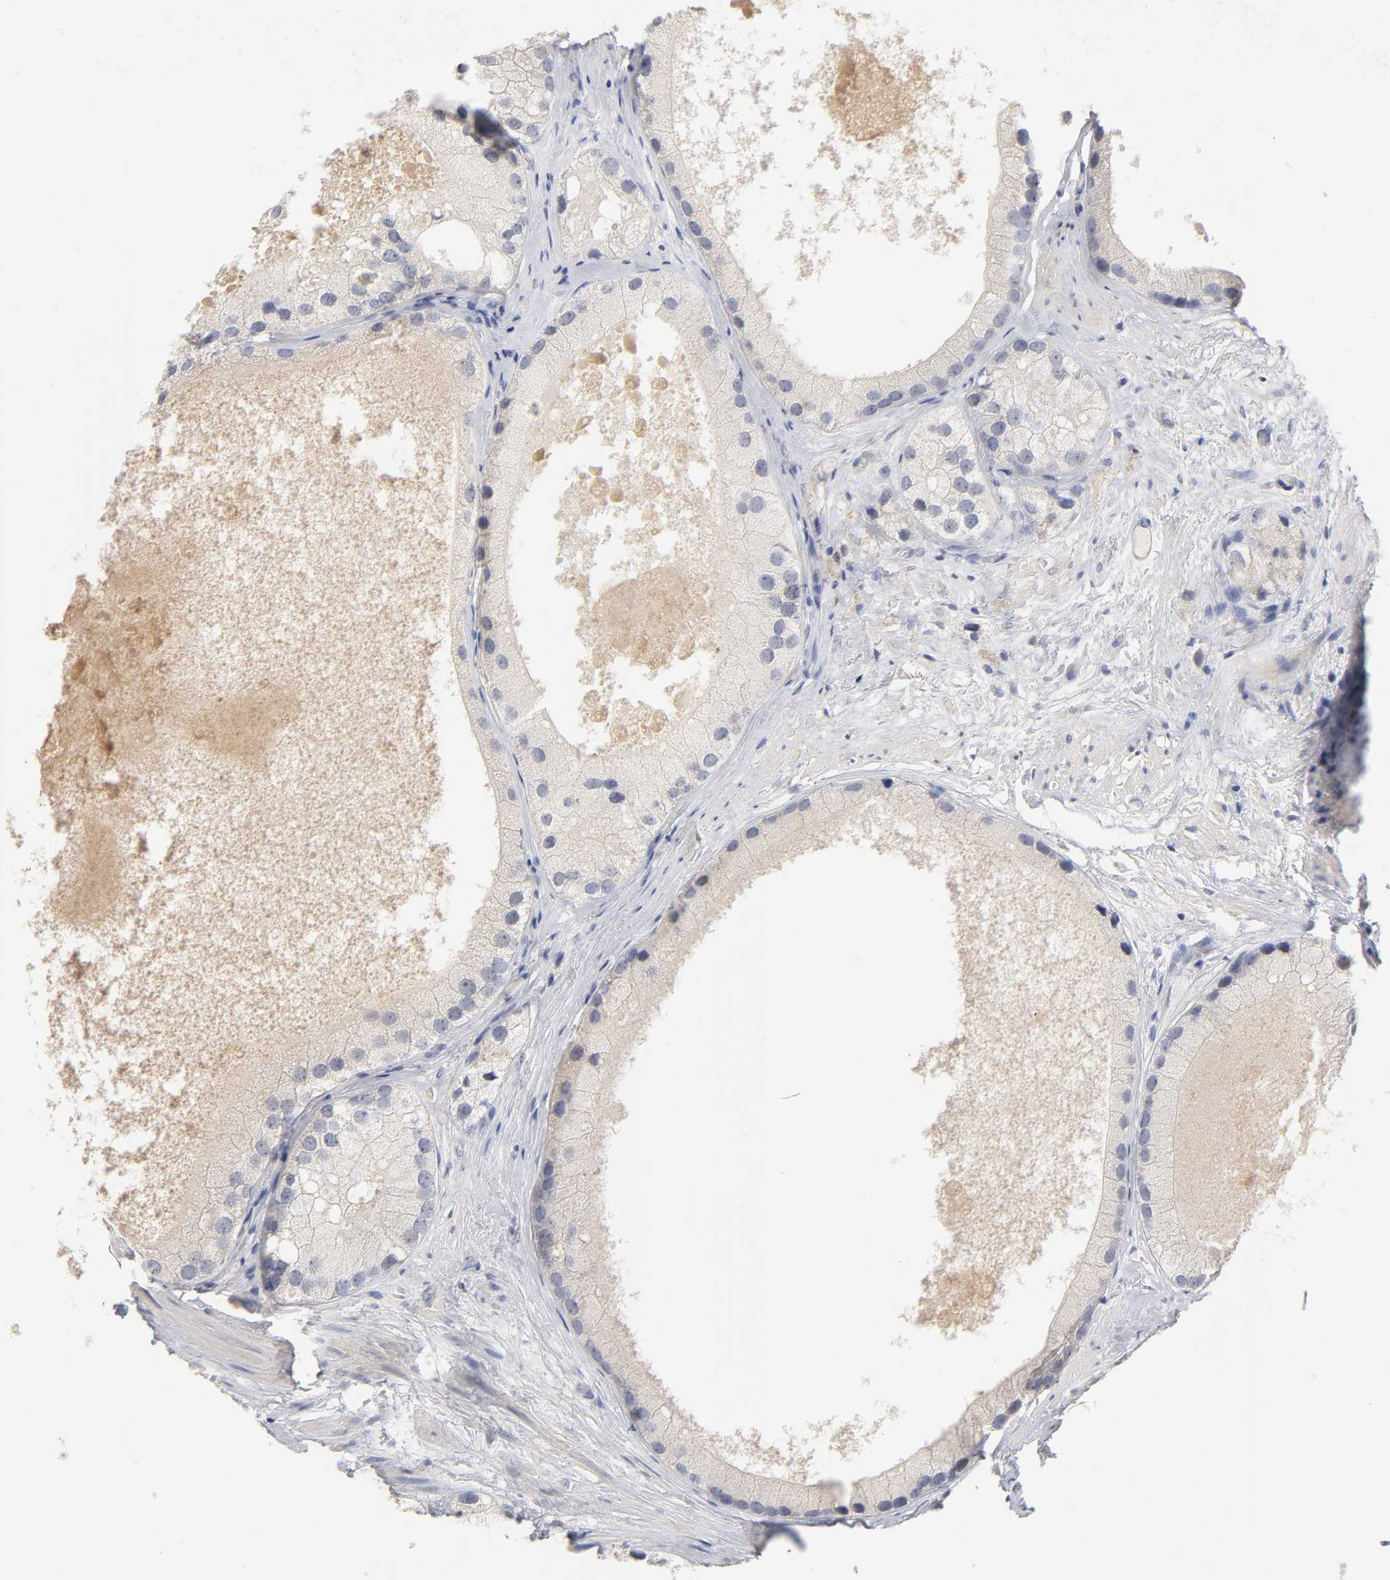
{"staining": {"intensity": "negative", "quantity": "none", "location": "none"}, "tissue": "prostate cancer", "cell_type": "Tumor cells", "image_type": "cancer", "snomed": [{"axis": "morphology", "description": "Adenocarcinoma, High grade"}, {"axis": "topography", "description": "Prostate"}], "caption": "Prostate cancer stained for a protein using IHC displays no expression tumor cells.", "gene": "OVOL1", "patient": {"sex": "male", "age": 66}}